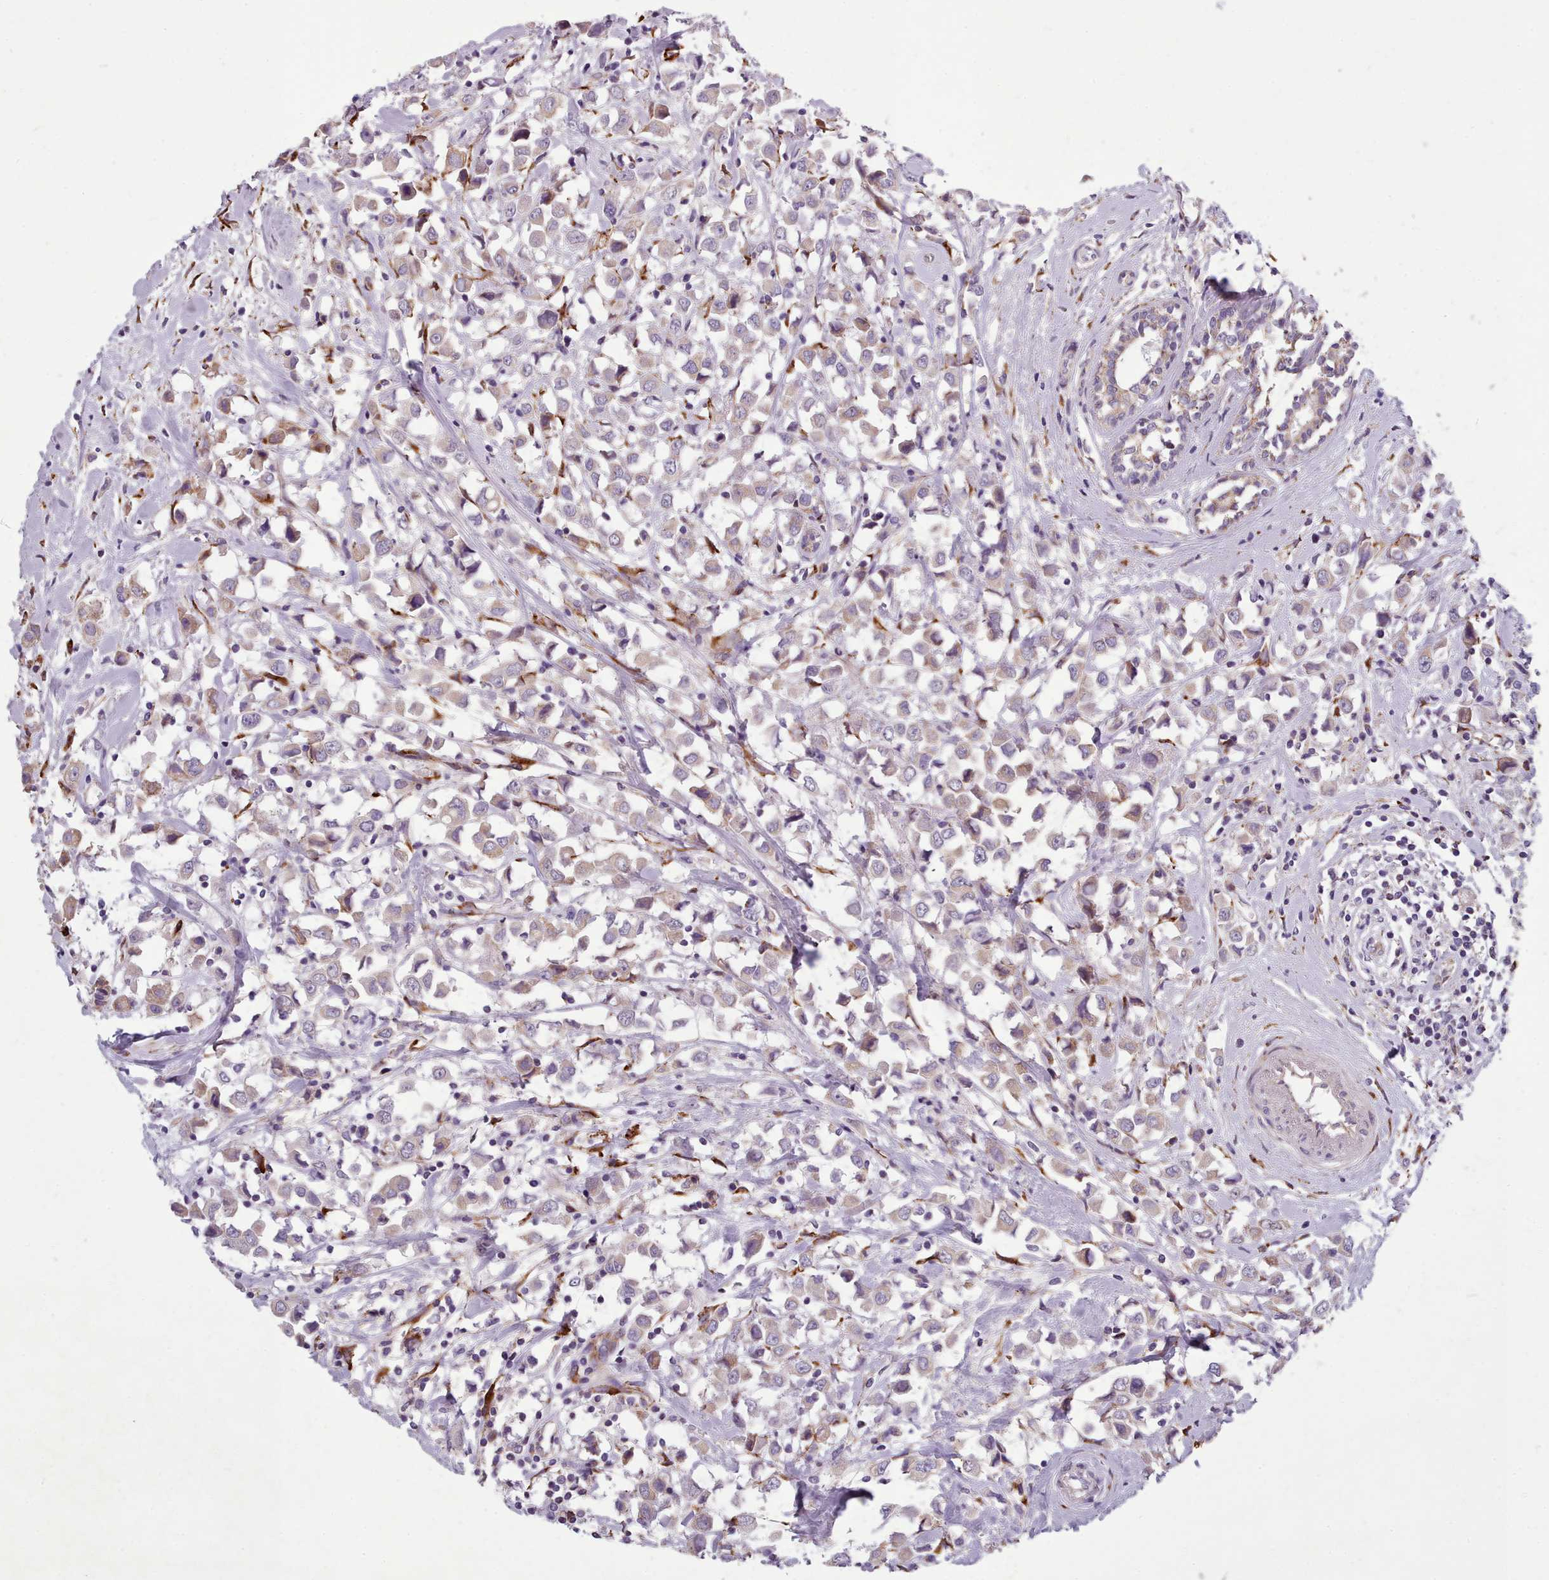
{"staining": {"intensity": "moderate", "quantity": "<25%", "location": "cytoplasmic/membranous"}, "tissue": "breast cancer", "cell_type": "Tumor cells", "image_type": "cancer", "snomed": [{"axis": "morphology", "description": "Duct carcinoma"}, {"axis": "topography", "description": "Breast"}], "caption": "This histopathology image shows breast cancer (intraductal carcinoma) stained with immunohistochemistry (IHC) to label a protein in brown. The cytoplasmic/membranous of tumor cells show moderate positivity for the protein. Nuclei are counter-stained blue.", "gene": "FKBP10", "patient": {"sex": "female", "age": 61}}